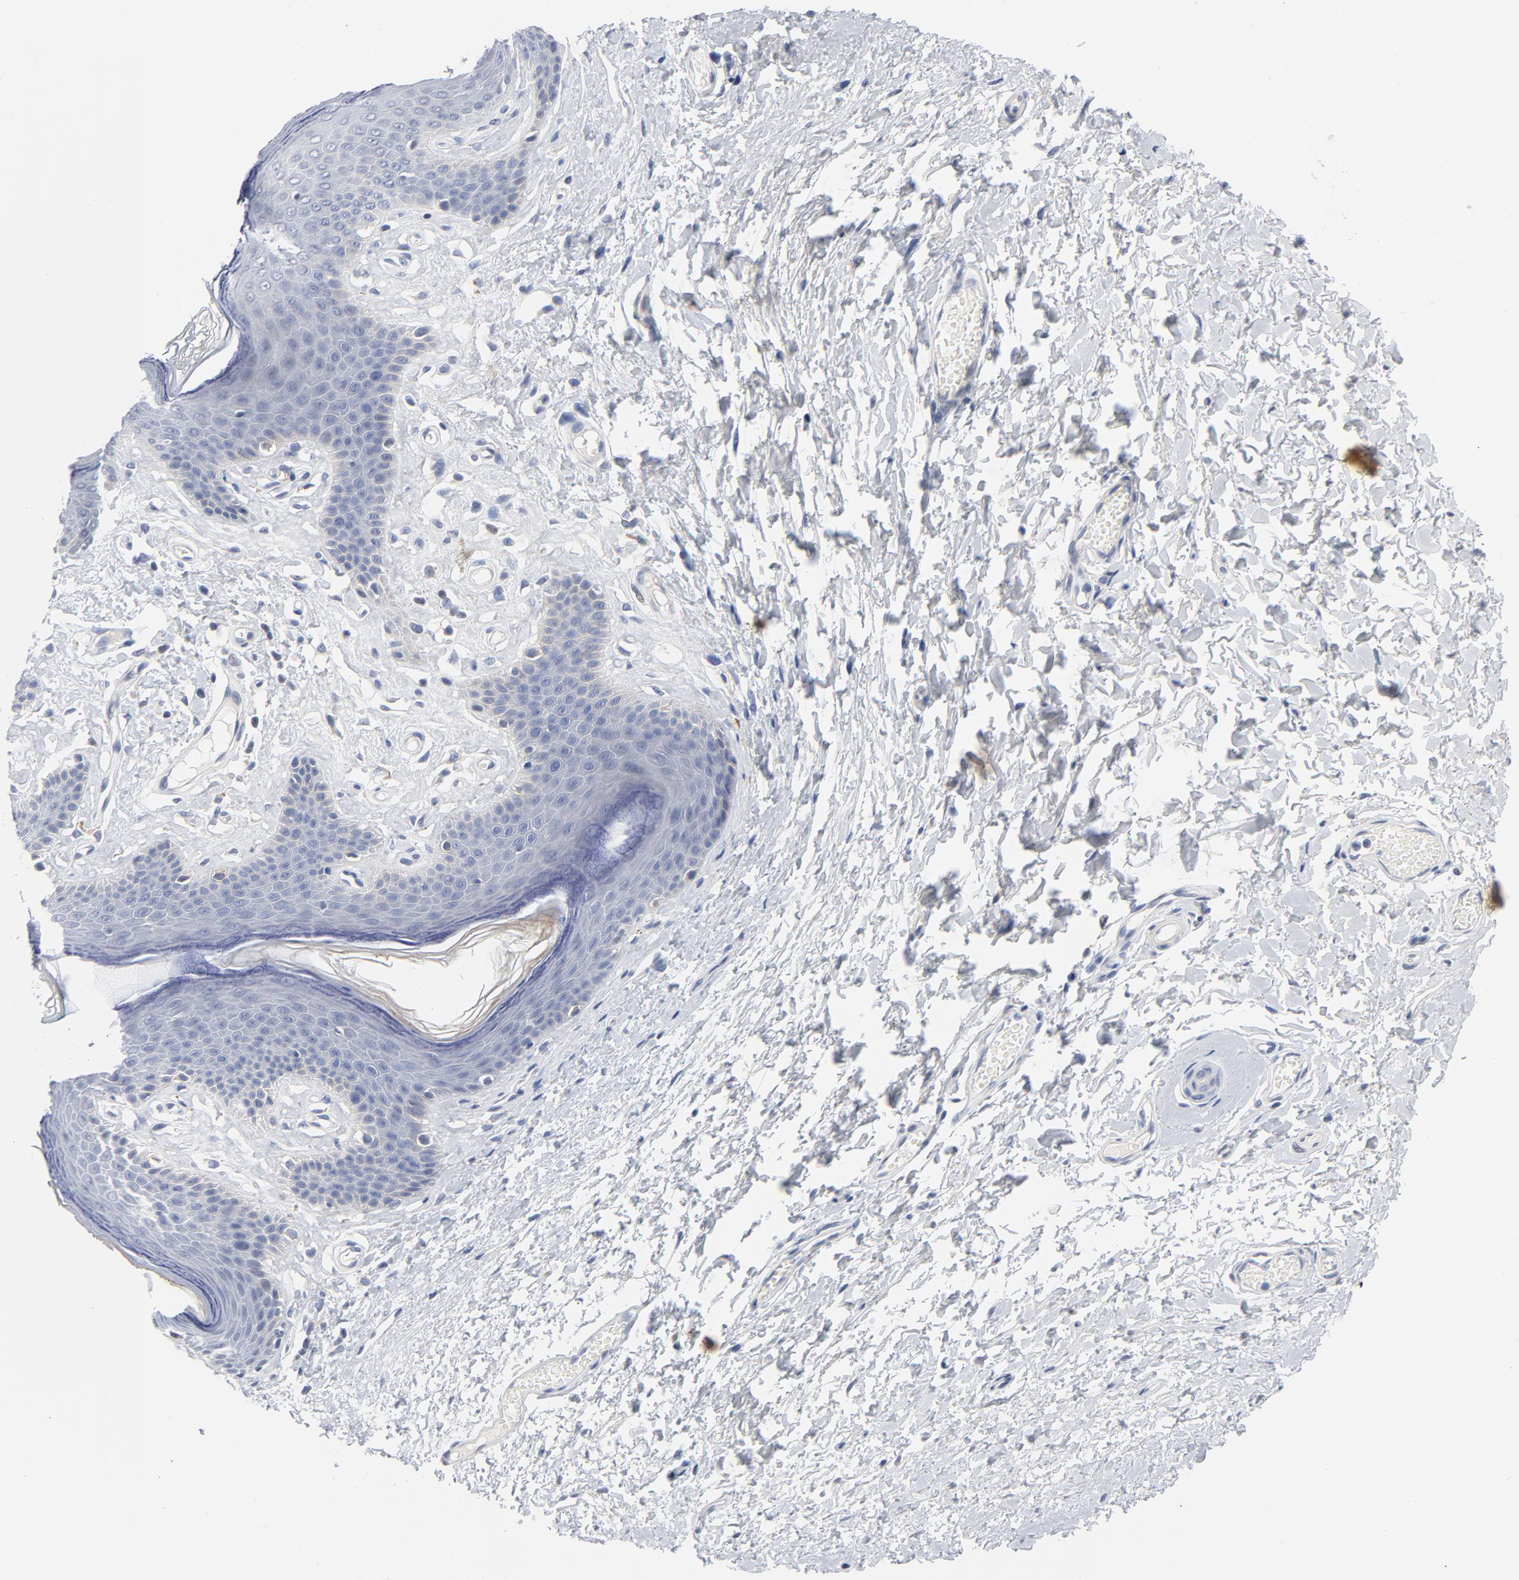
{"staining": {"intensity": "negative", "quantity": "none", "location": "none"}, "tissue": "skin", "cell_type": "Epidermal cells", "image_type": "normal", "snomed": [{"axis": "morphology", "description": "Normal tissue, NOS"}, {"axis": "morphology", "description": "Inflammation, NOS"}, {"axis": "topography", "description": "Vulva"}], "caption": "Epidermal cells show no significant protein expression in benign skin. The staining is performed using DAB brown chromogen with nuclei counter-stained in using hematoxylin.", "gene": "KCNK13", "patient": {"sex": "female", "age": 84}}